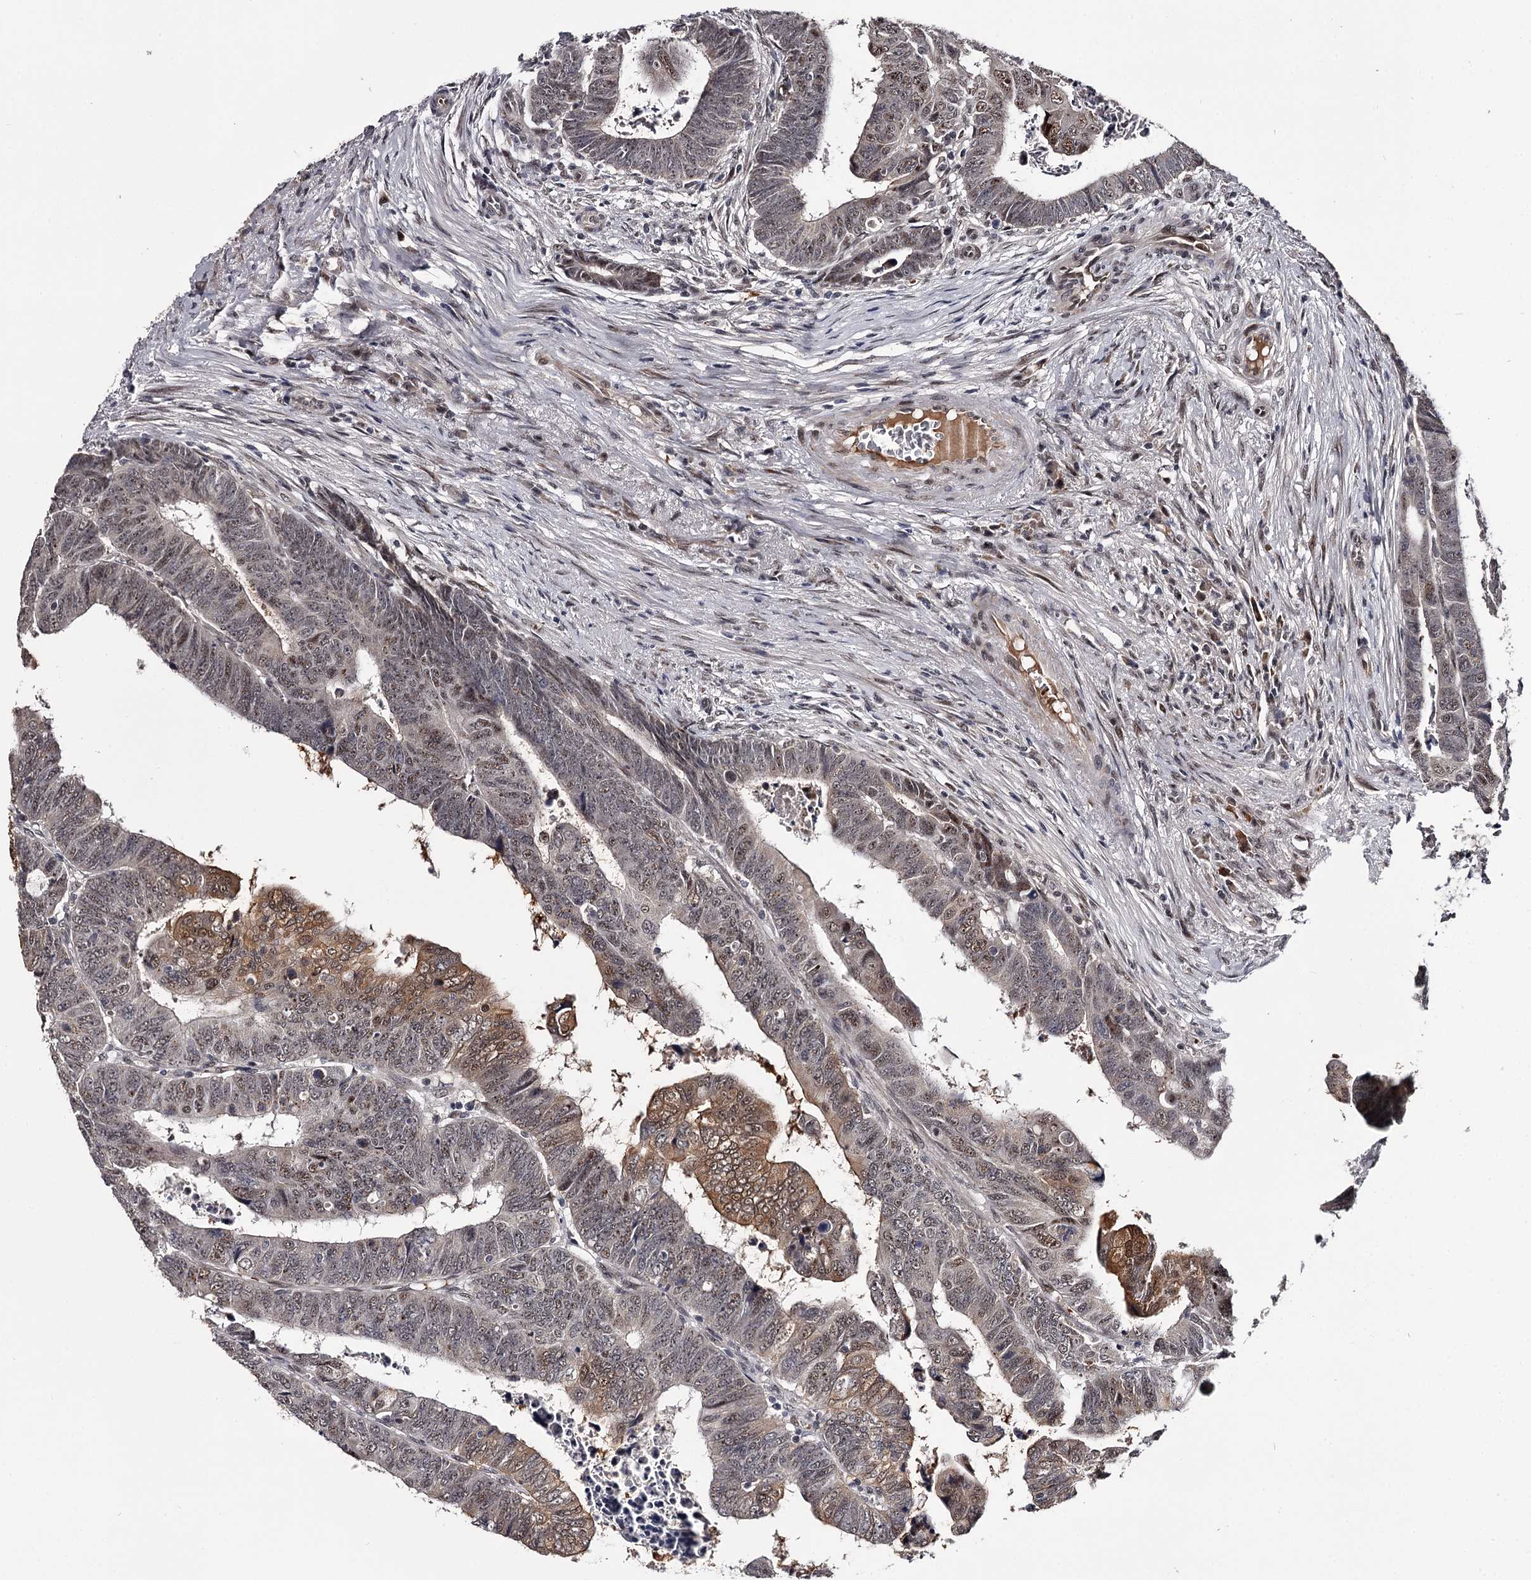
{"staining": {"intensity": "moderate", "quantity": "25%-75%", "location": "cytoplasmic/membranous,nuclear"}, "tissue": "colorectal cancer", "cell_type": "Tumor cells", "image_type": "cancer", "snomed": [{"axis": "morphology", "description": "Normal tissue, NOS"}, {"axis": "morphology", "description": "Adenocarcinoma, NOS"}, {"axis": "topography", "description": "Rectum"}], "caption": "This is a micrograph of IHC staining of colorectal adenocarcinoma, which shows moderate staining in the cytoplasmic/membranous and nuclear of tumor cells.", "gene": "RNF44", "patient": {"sex": "female", "age": 65}}